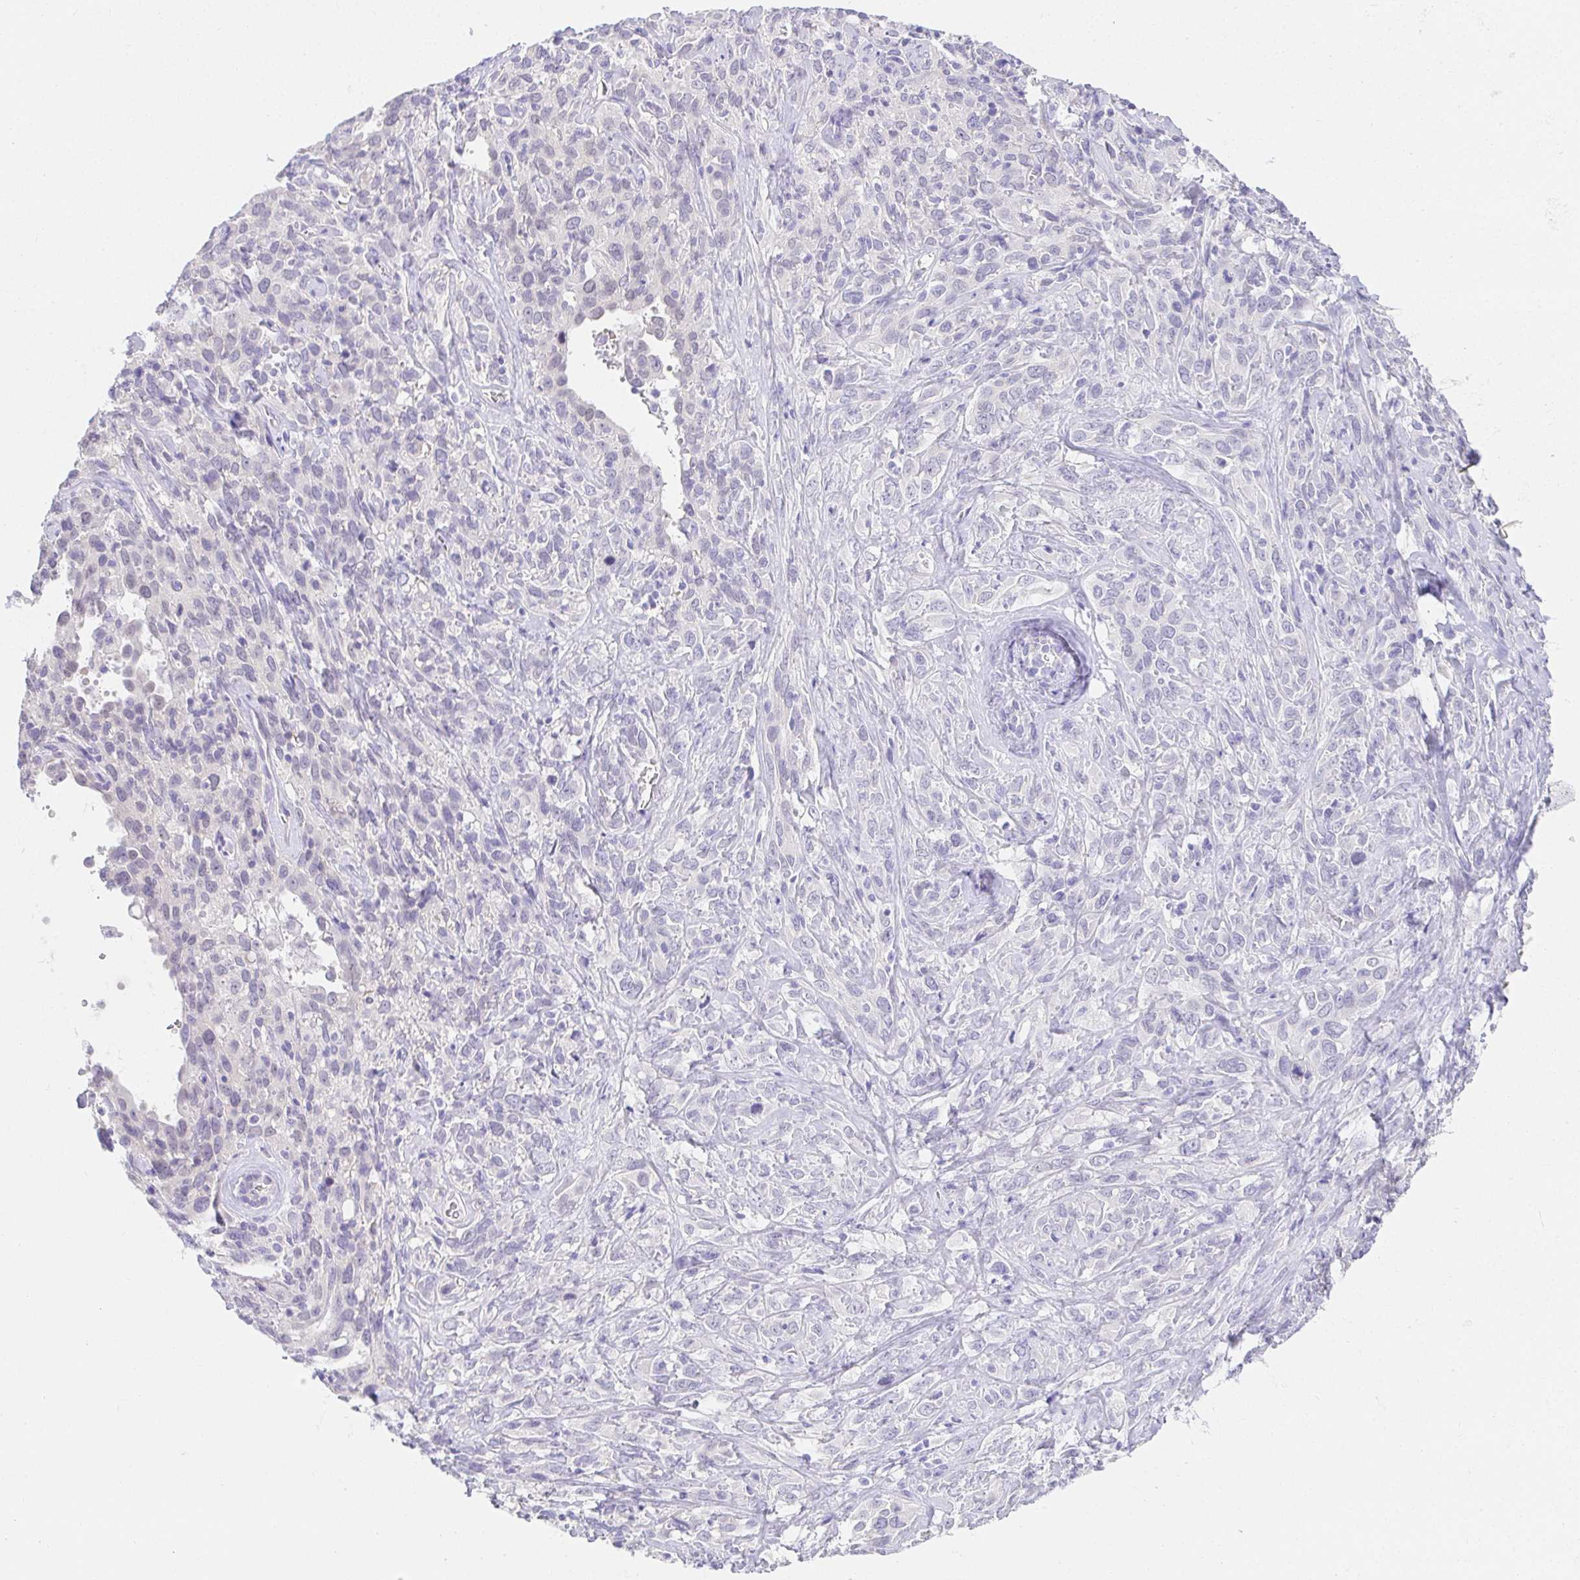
{"staining": {"intensity": "negative", "quantity": "none", "location": "none"}, "tissue": "cervical cancer", "cell_type": "Tumor cells", "image_type": "cancer", "snomed": [{"axis": "morphology", "description": "Normal tissue, NOS"}, {"axis": "morphology", "description": "Squamous cell carcinoma, NOS"}, {"axis": "topography", "description": "Cervix"}], "caption": "This is an immunohistochemistry (IHC) micrograph of human cervical cancer. There is no positivity in tumor cells.", "gene": "VGLL1", "patient": {"sex": "female", "age": 51}}